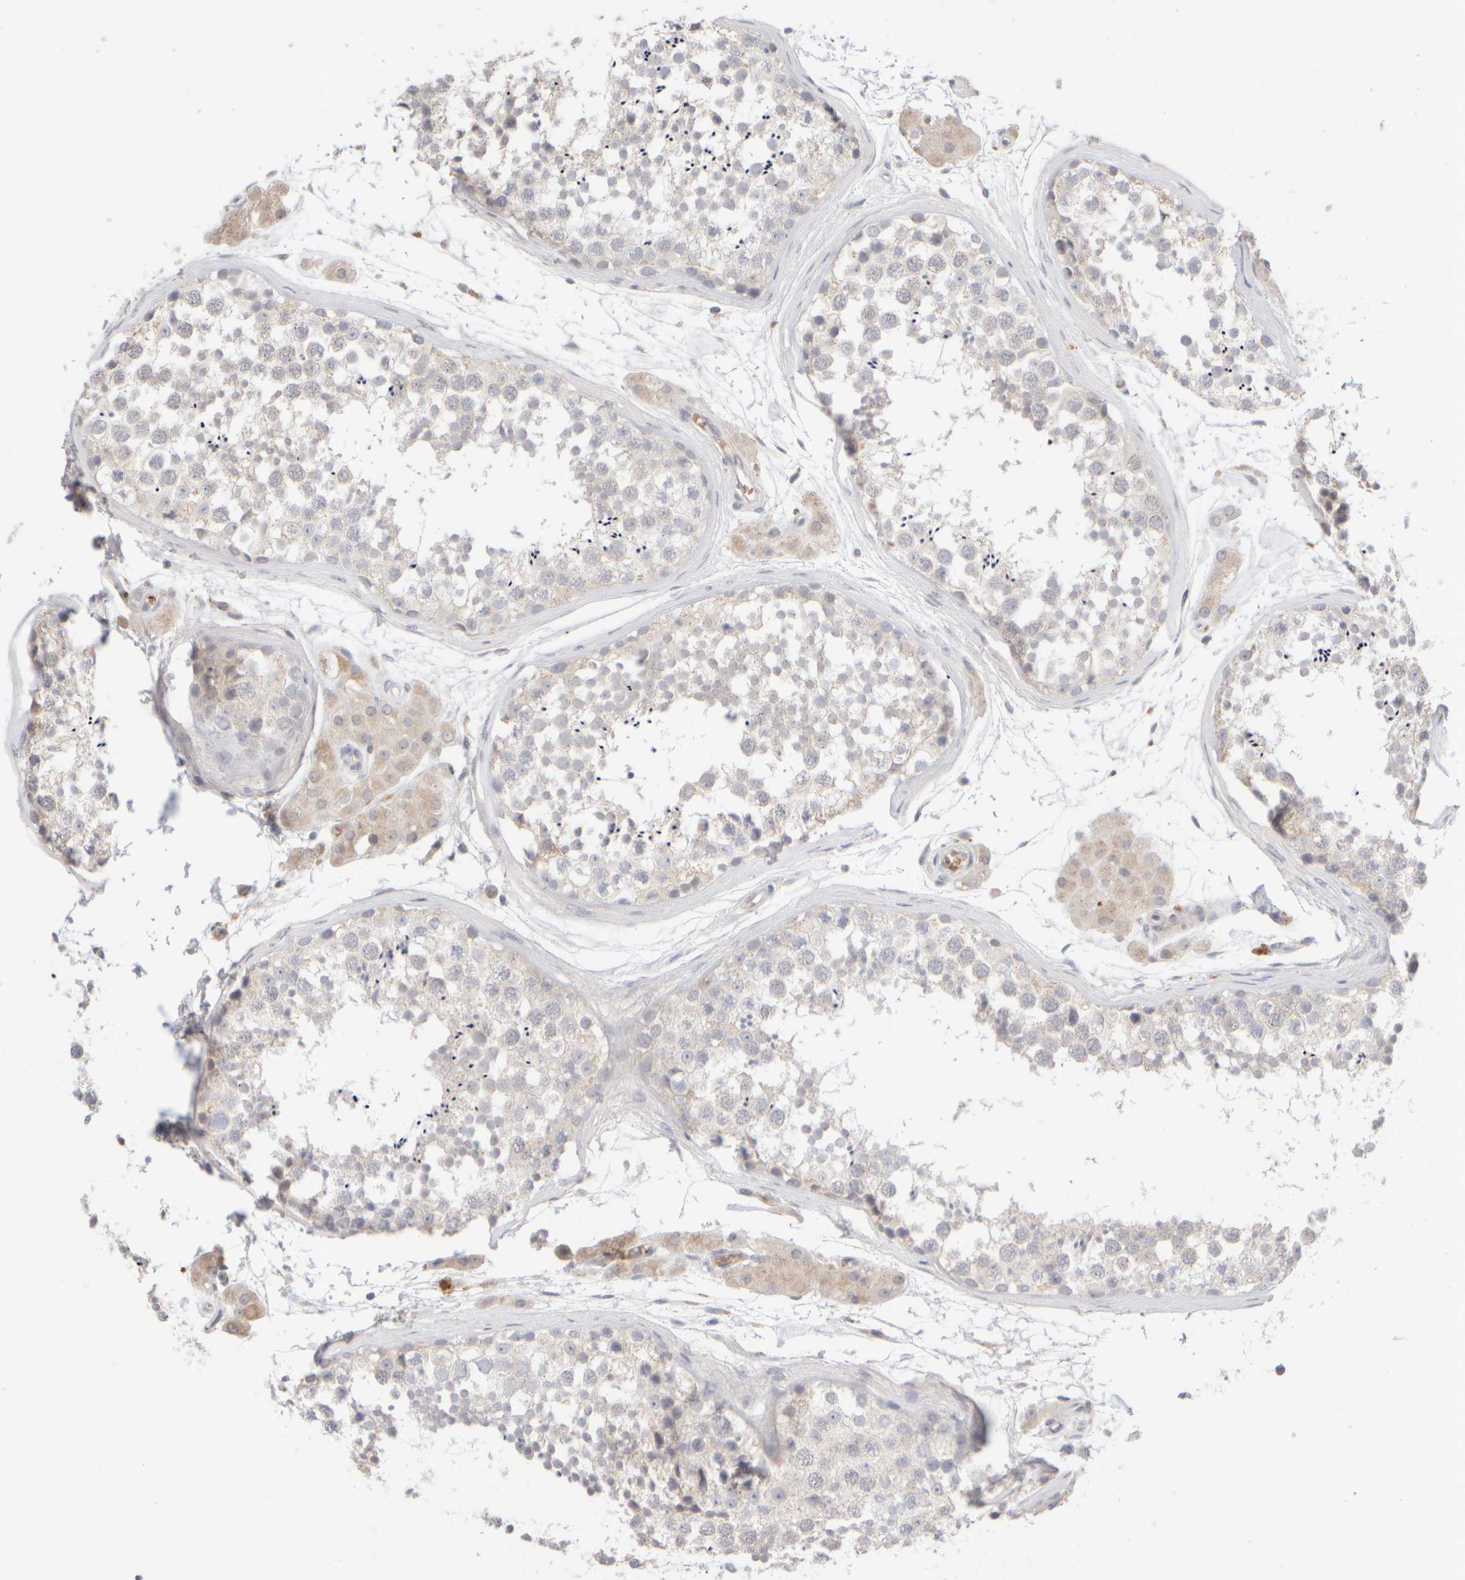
{"staining": {"intensity": "weak", "quantity": "25%-75%", "location": "cytoplasmic/membranous"}, "tissue": "testis", "cell_type": "Cells in seminiferous ducts", "image_type": "normal", "snomed": [{"axis": "morphology", "description": "Normal tissue, NOS"}, {"axis": "topography", "description": "Testis"}], "caption": "Immunohistochemistry photomicrograph of unremarkable testis: testis stained using immunohistochemistry (IHC) shows low levels of weak protein expression localized specifically in the cytoplasmic/membranous of cells in seminiferous ducts, appearing as a cytoplasmic/membranous brown color.", "gene": "MST1", "patient": {"sex": "male", "age": 56}}